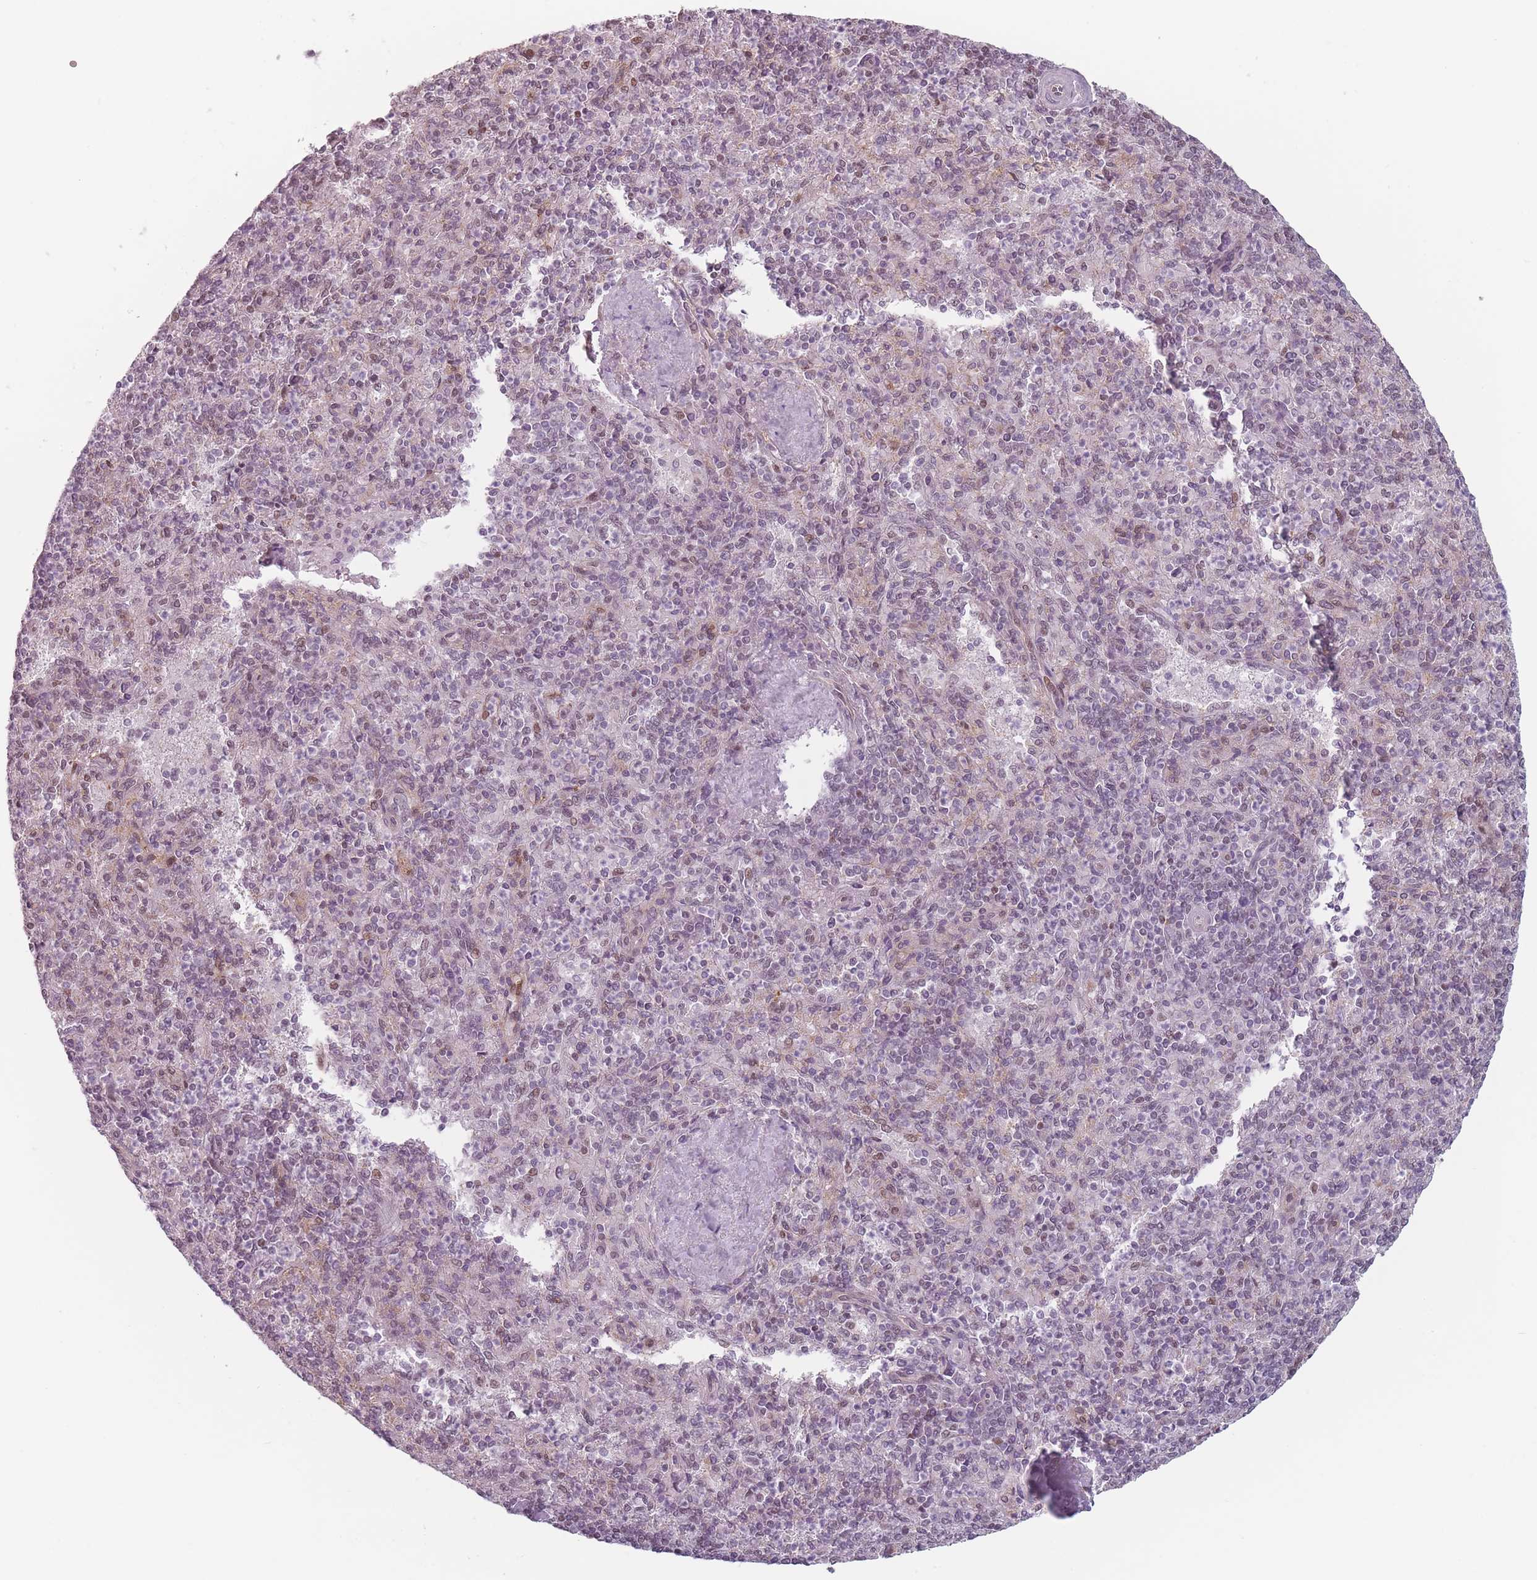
{"staining": {"intensity": "weak", "quantity": "25%-75%", "location": "nuclear"}, "tissue": "spleen", "cell_type": "Cells in red pulp", "image_type": "normal", "snomed": [{"axis": "morphology", "description": "Normal tissue, NOS"}, {"axis": "topography", "description": "Spleen"}], "caption": "A high-resolution micrograph shows IHC staining of benign spleen, which reveals weak nuclear staining in approximately 25%-75% of cells in red pulp. (IHC, brightfield microscopy, high magnification).", "gene": "SH3BGRL2", "patient": {"sex": "male", "age": 82}}